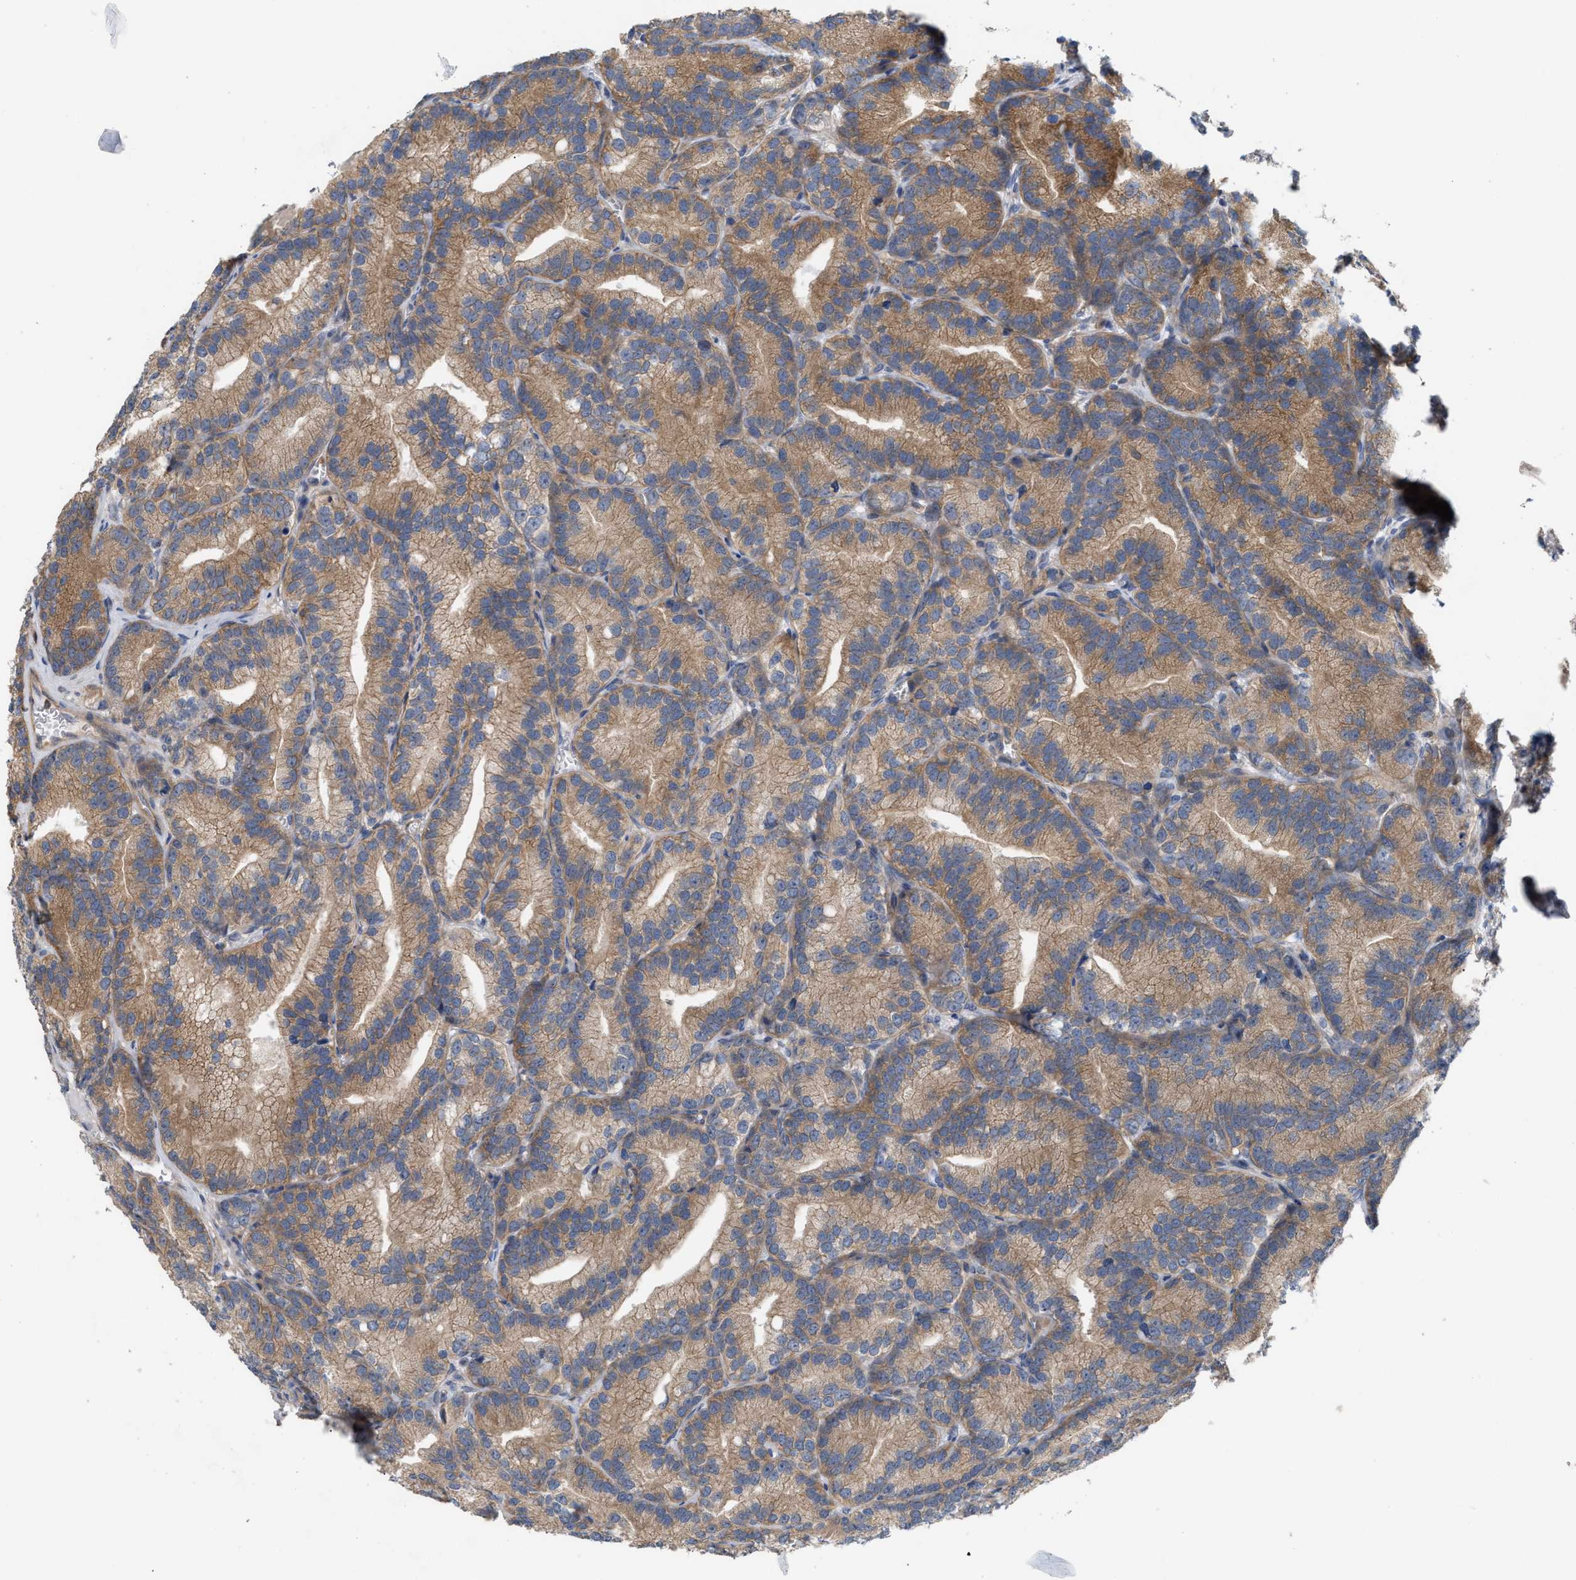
{"staining": {"intensity": "moderate", "quantity": ">75%", "location": "cytoplasmic/membranous"}, "tissue": "prostate cancer", "cell_type": "Tumor cells", "image_type": "cancer", "snomed": [{"axis": "morphology", "description": "Adenocarcinoma, Low grade"}, {"axis": "topography", "description": "Prostate"}], "caption": "Human prostate cancer (adenocarcinoma (low-grade)) stained with a protein marker exhibits moderate staining in tumor cells.", "gene": "DBNL", "patient": {"sex": "male", "age": 89}}